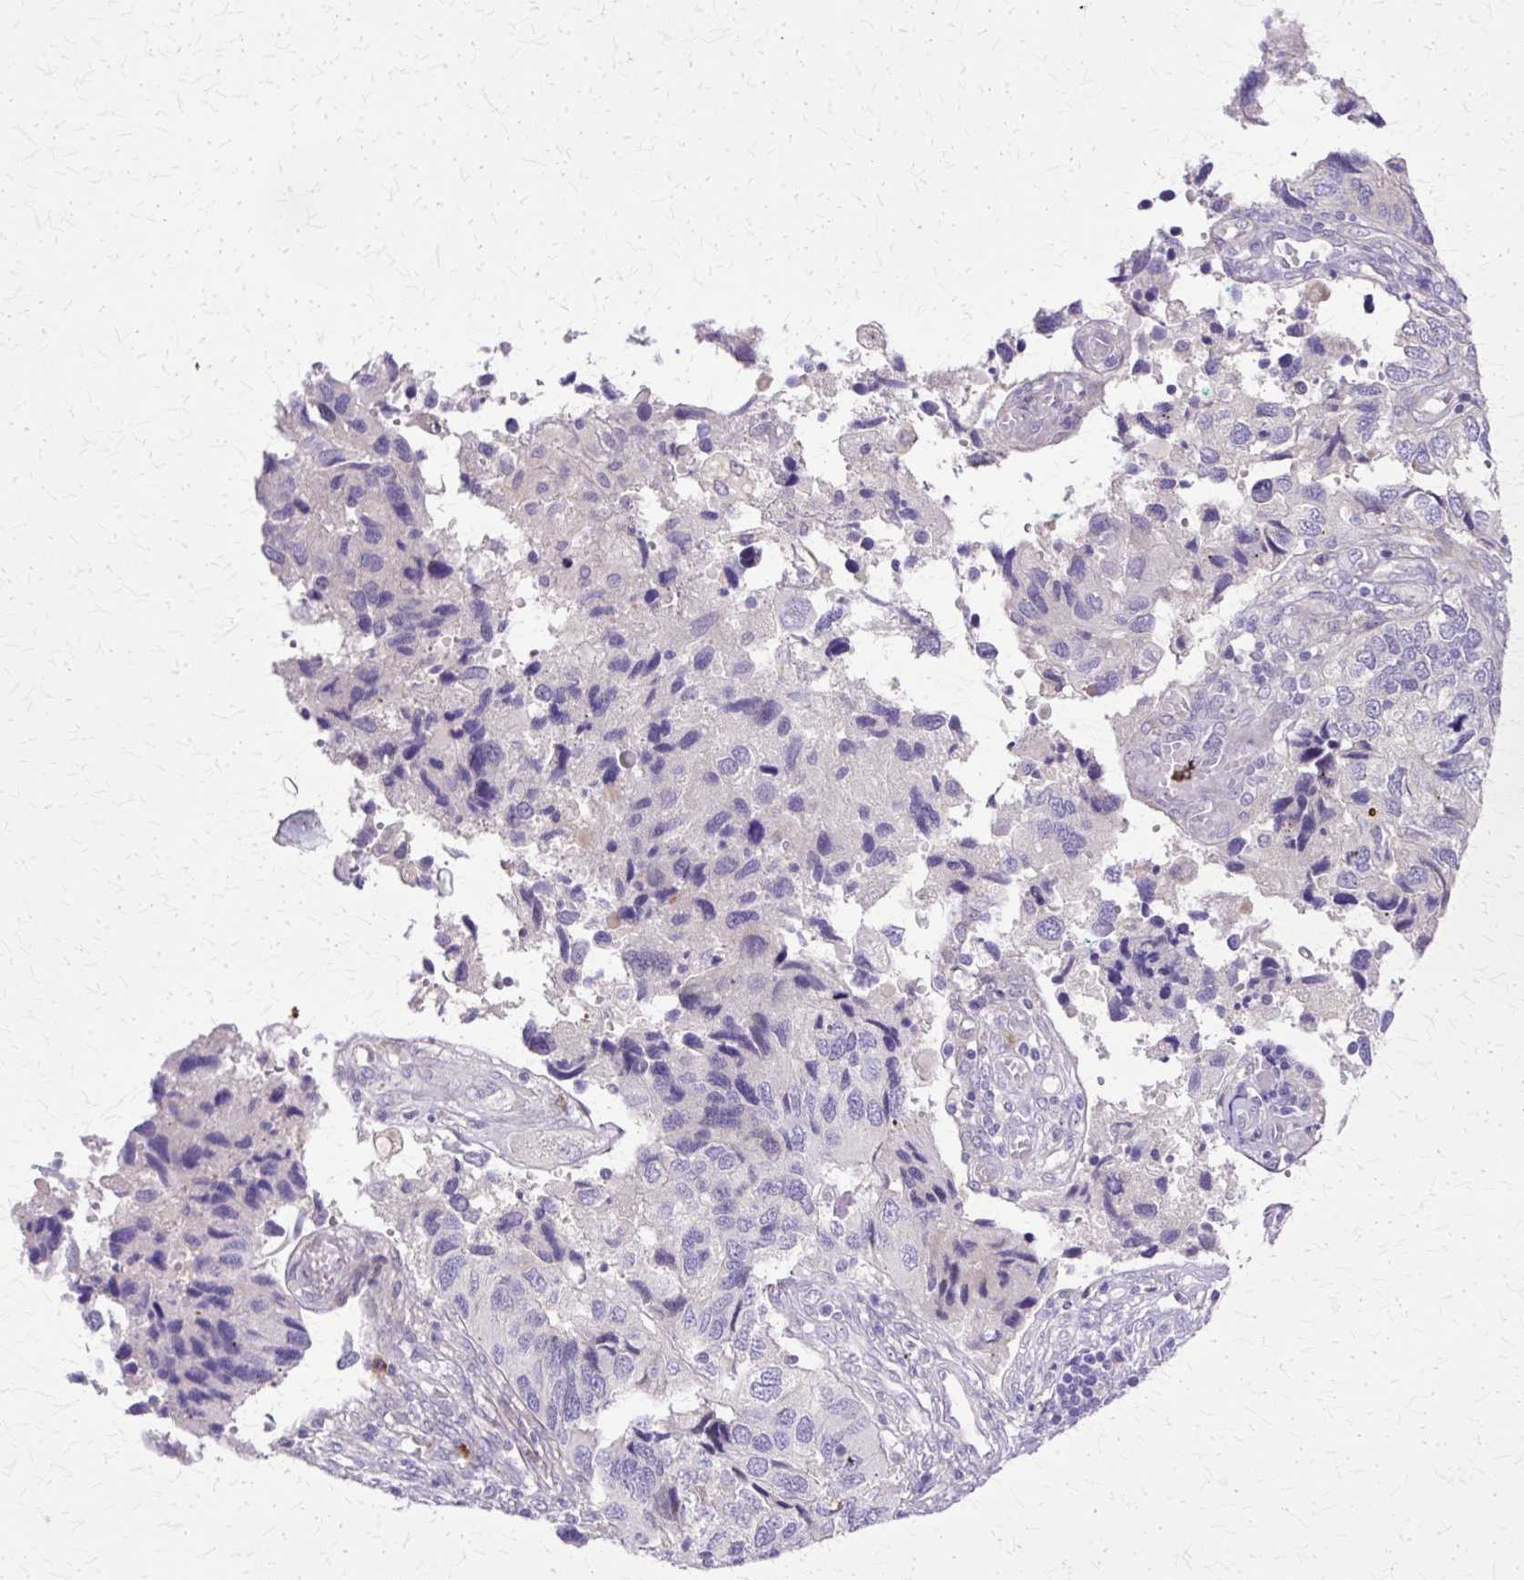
{"staining": {"intensity": "negative", "quantity": "none", "location": "none"}, "tissue": "endometrial cancer", "cell_type": "Tumor cells", "image_type": "cancer", "snomed": [{"axis": "morphology", "description": "Carcinoma, NOS"}, {"axis": "topography", "description": "Uterus"}], "caption": "Immunohistochemistry (IHC) micrograph of neoplastic tissue: human carcinoma (endometrial) stained with DAB shows no significant protein positivity in tumor cells. Brightfield microscopy of immunohistochemistry stained with DAB (brown) and hematoxylin (blue), captured at high magnification.", "gene": "TBC1D3G", "patient": {"sex": "female", "age": 76}}